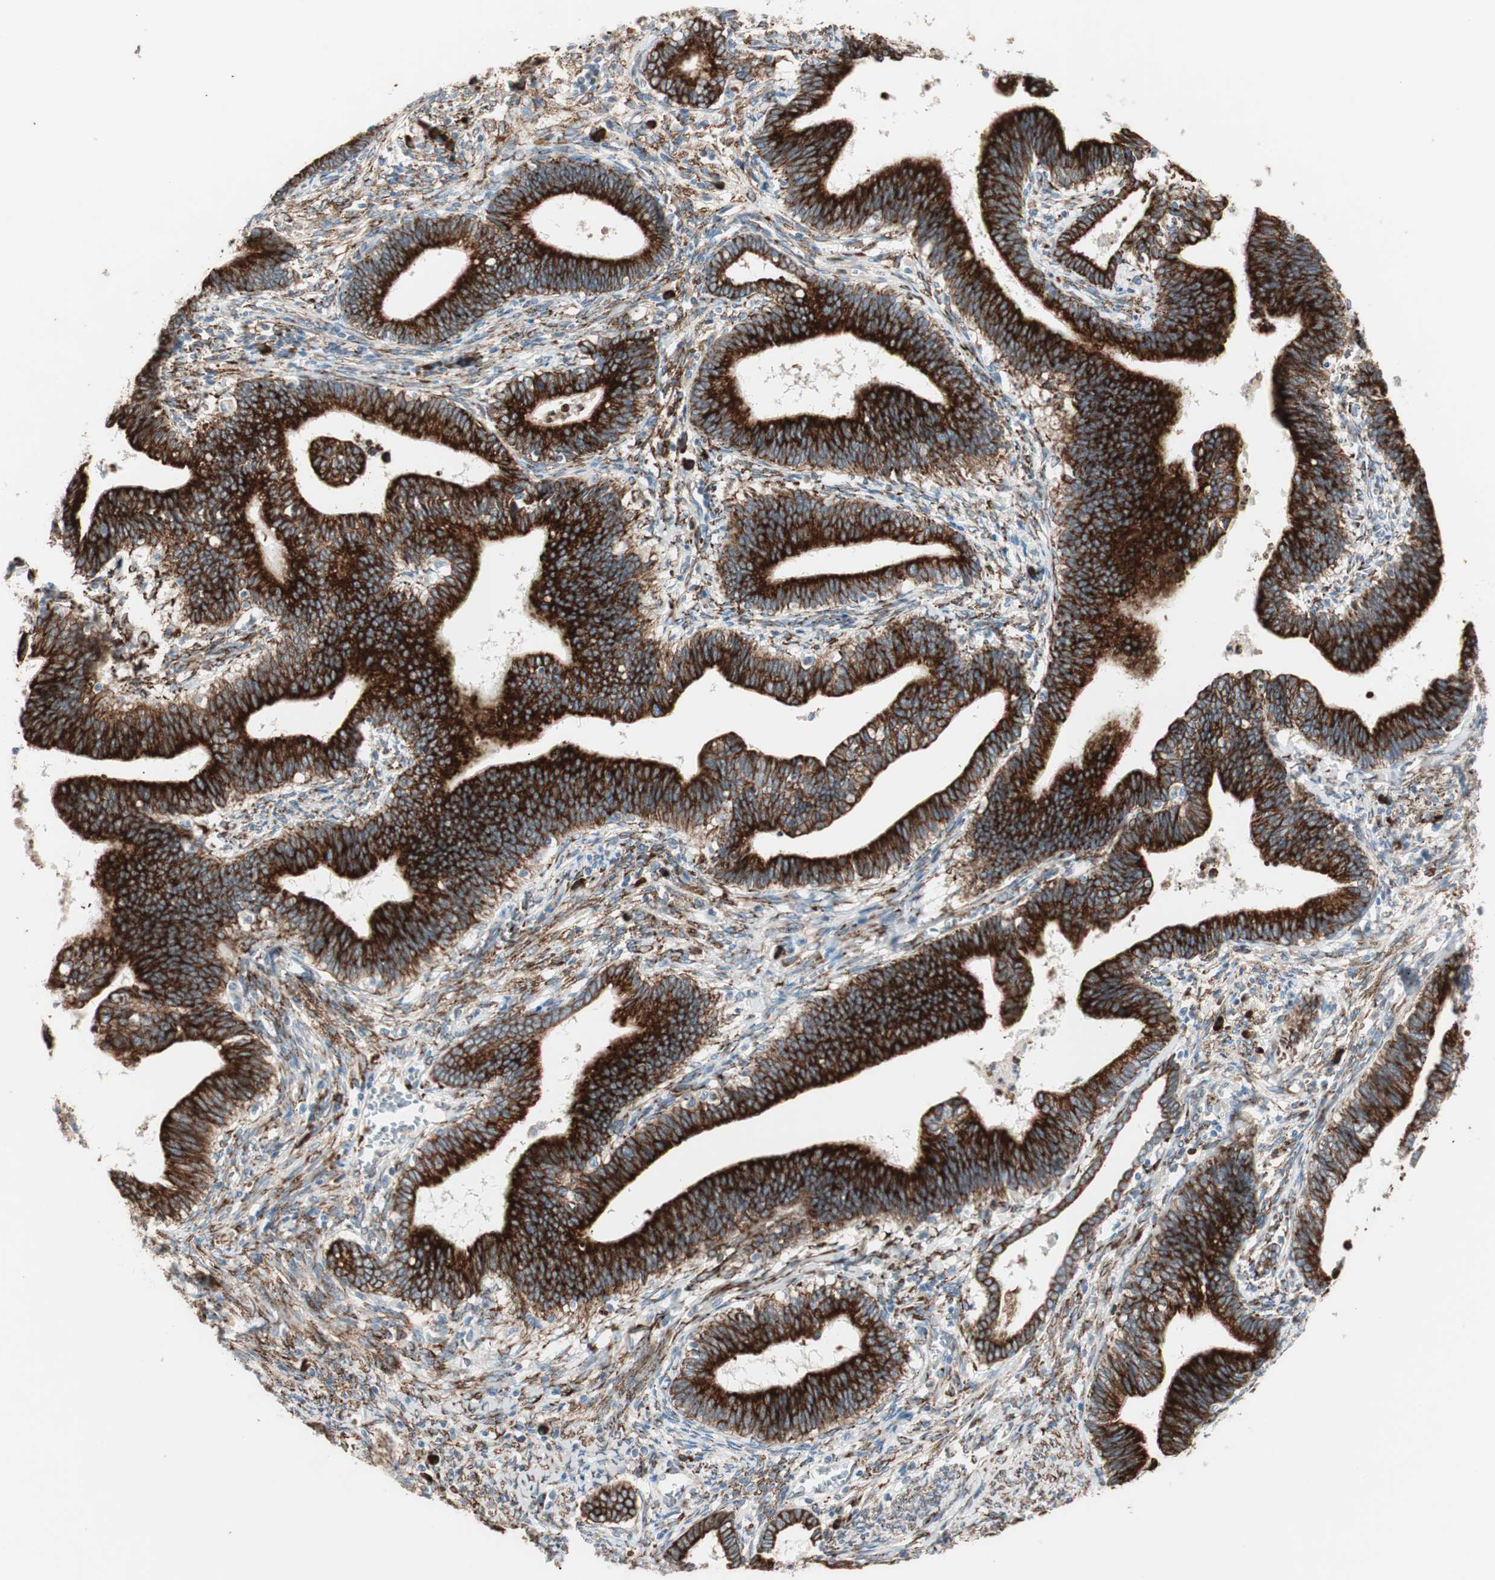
{"staining": {"intensity": "strong", "quantity": ">75%", "location": "cytoplasmic/membranous"}, "tissue": "cervical cancer", "cell_type": "Tumor cells", "image_type": "cancer", "snomed": [{"axis": "morphology", "description": "Adenocarcinoma, NOS"}, {"axis": "topography", "description": "Cervix"}], "caption": "Cervical adenocarcinoma was stained to show a protein in brown. There is high levels of strong cytoplasmic/membranous staining in approximately >75% of tumor cells.", "gene": "P4HTM", "patient": {"sex": "female", "age": 44}}